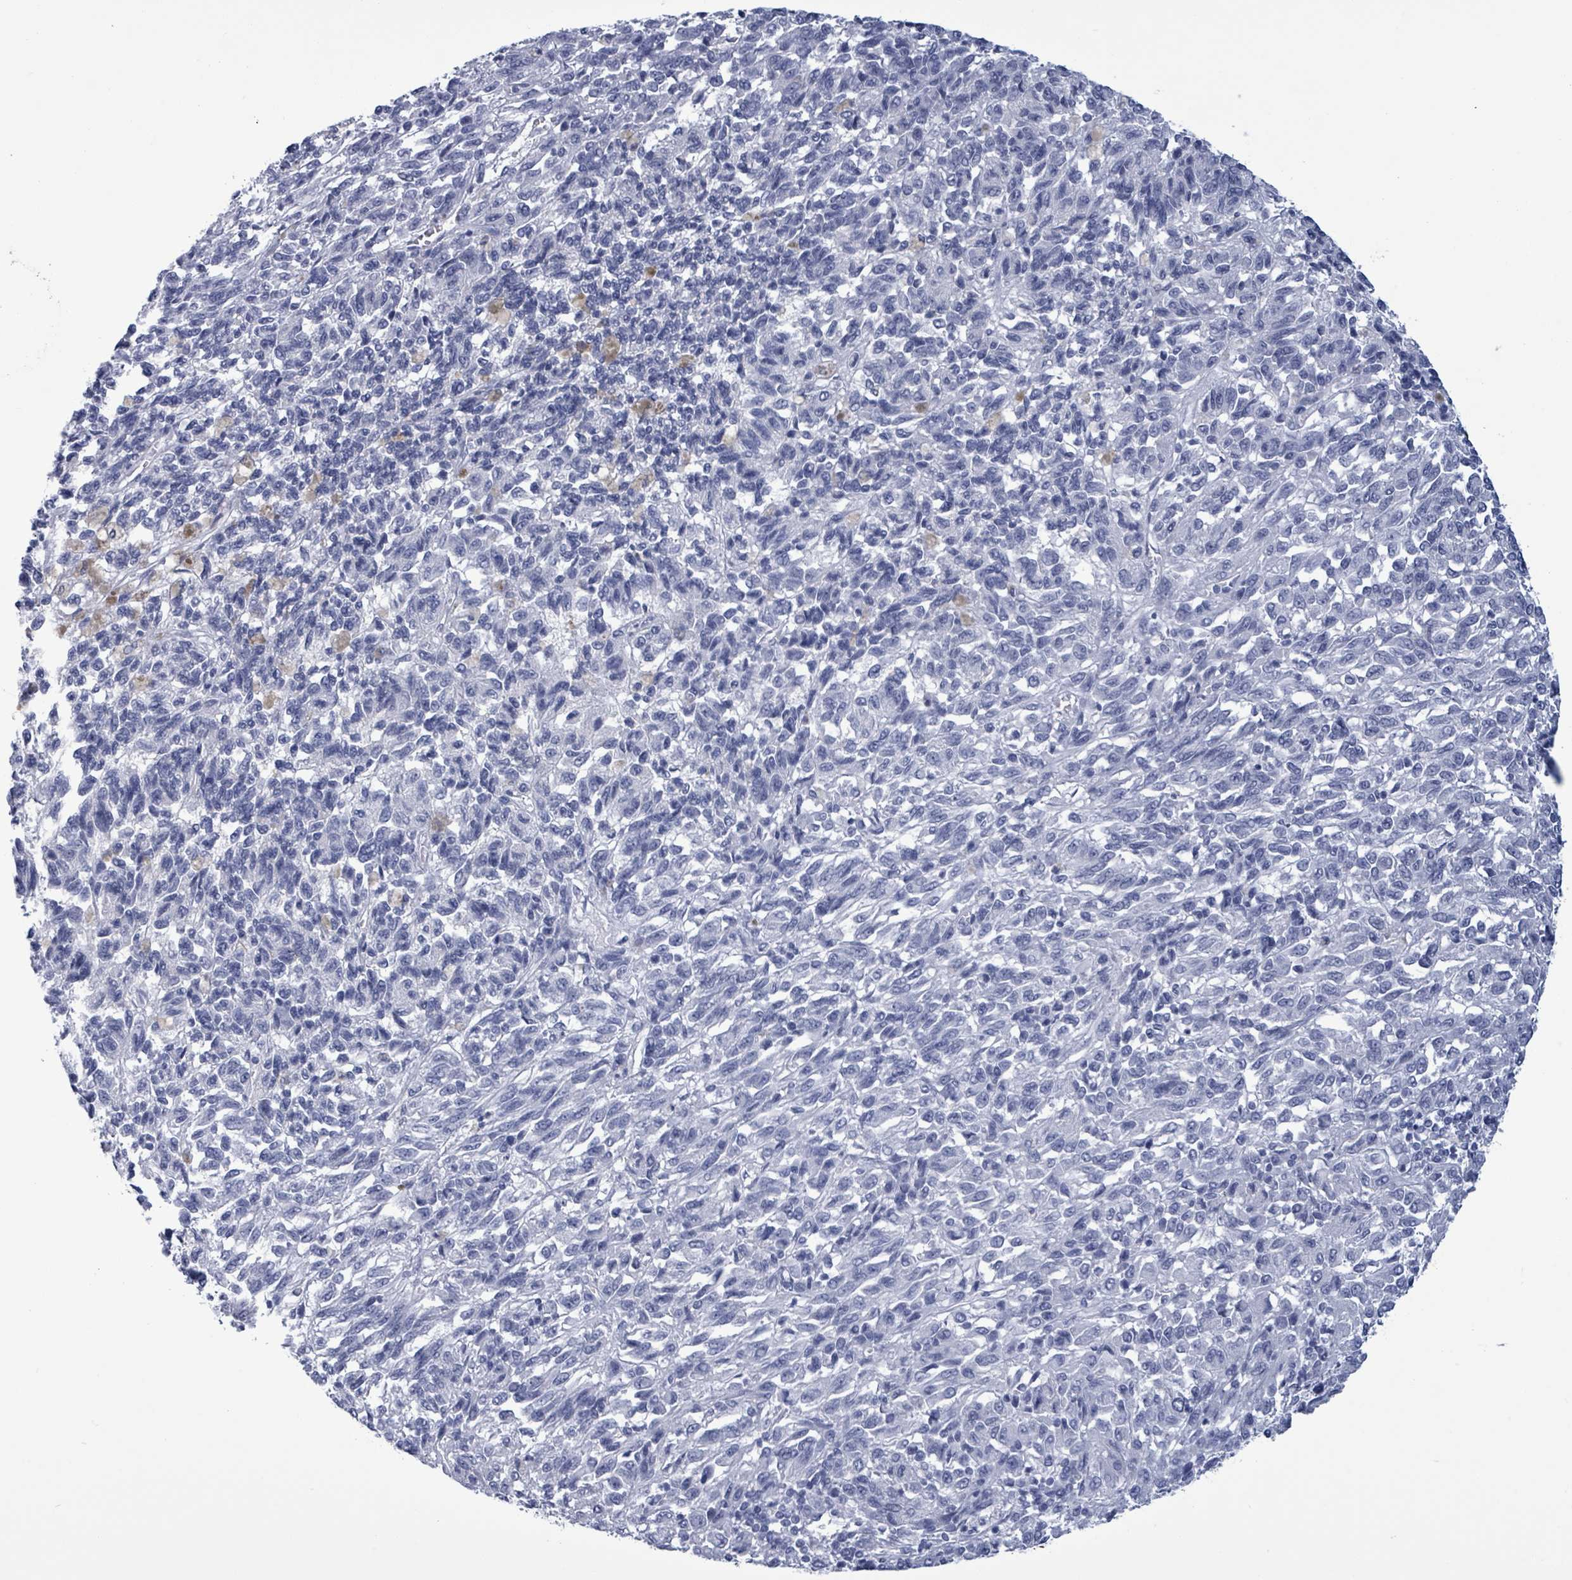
{"staining": {"intensity": "negative", "quantity": "none", "location": "none"}, "tissue": "melanoma", "cell_type": "Tumor cells", "image_type": "cancer", "snomed": [{"axis": "morphology", "description": "Malignant melanoma, Metastatic site"}, {"axis": "topography", "description": "Lung"}], "caption": "An image of human malignant melanoma (metastatic site) is negative for staining in tumor cells. (Stains: DAB (3,3'-diaminobenzidine) immunohistochemistry (IHC) with hematoxylin counter stain, Microscopy: brightfield microscopy at high magnification).", "gene": "NKX2-1", "patient": {"sex": "male", "age": 64}}